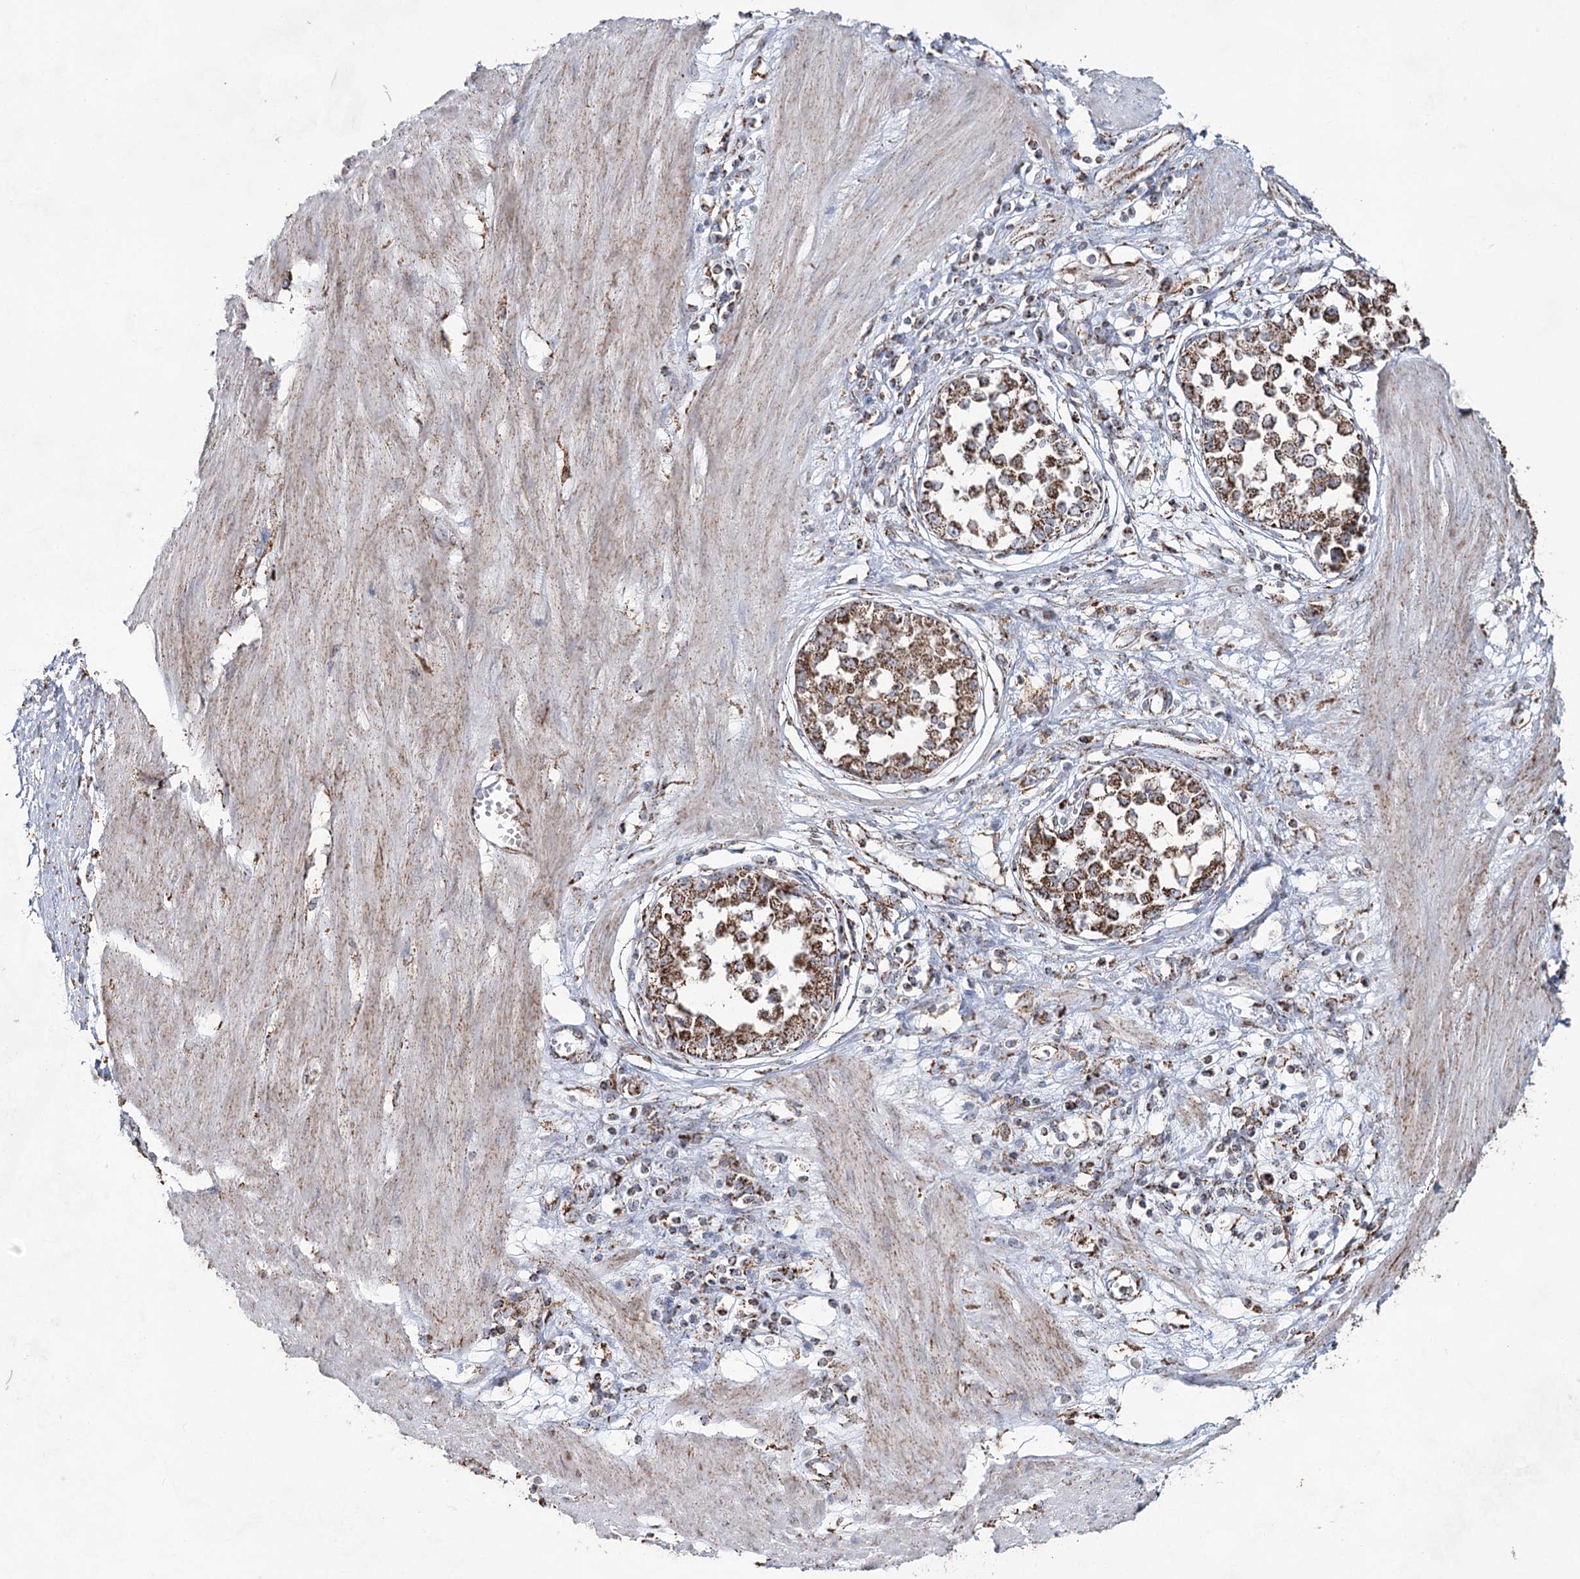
{"staining": {"intensity": "moderate", "quantity": ">75%", "location": "cytoplasmic/membranous"}, "tissue": "stomach cancer", "cell_type": "Tumor cells", "image_type": "cancer", "snomed": [{"axis": "morphology", "description": "Adenocarcinoma, NOS"}, {"axis": "topography", "description": "Stomach"}], "caption": "Moderate cytoplasmic/membranous expression for a protein is seen in about >75% of tumor cells of stomach cancer using immunohistochemistry (IHC).", "gene": "CWF19L1", "patient": {"sex": "female", "age": 76}}